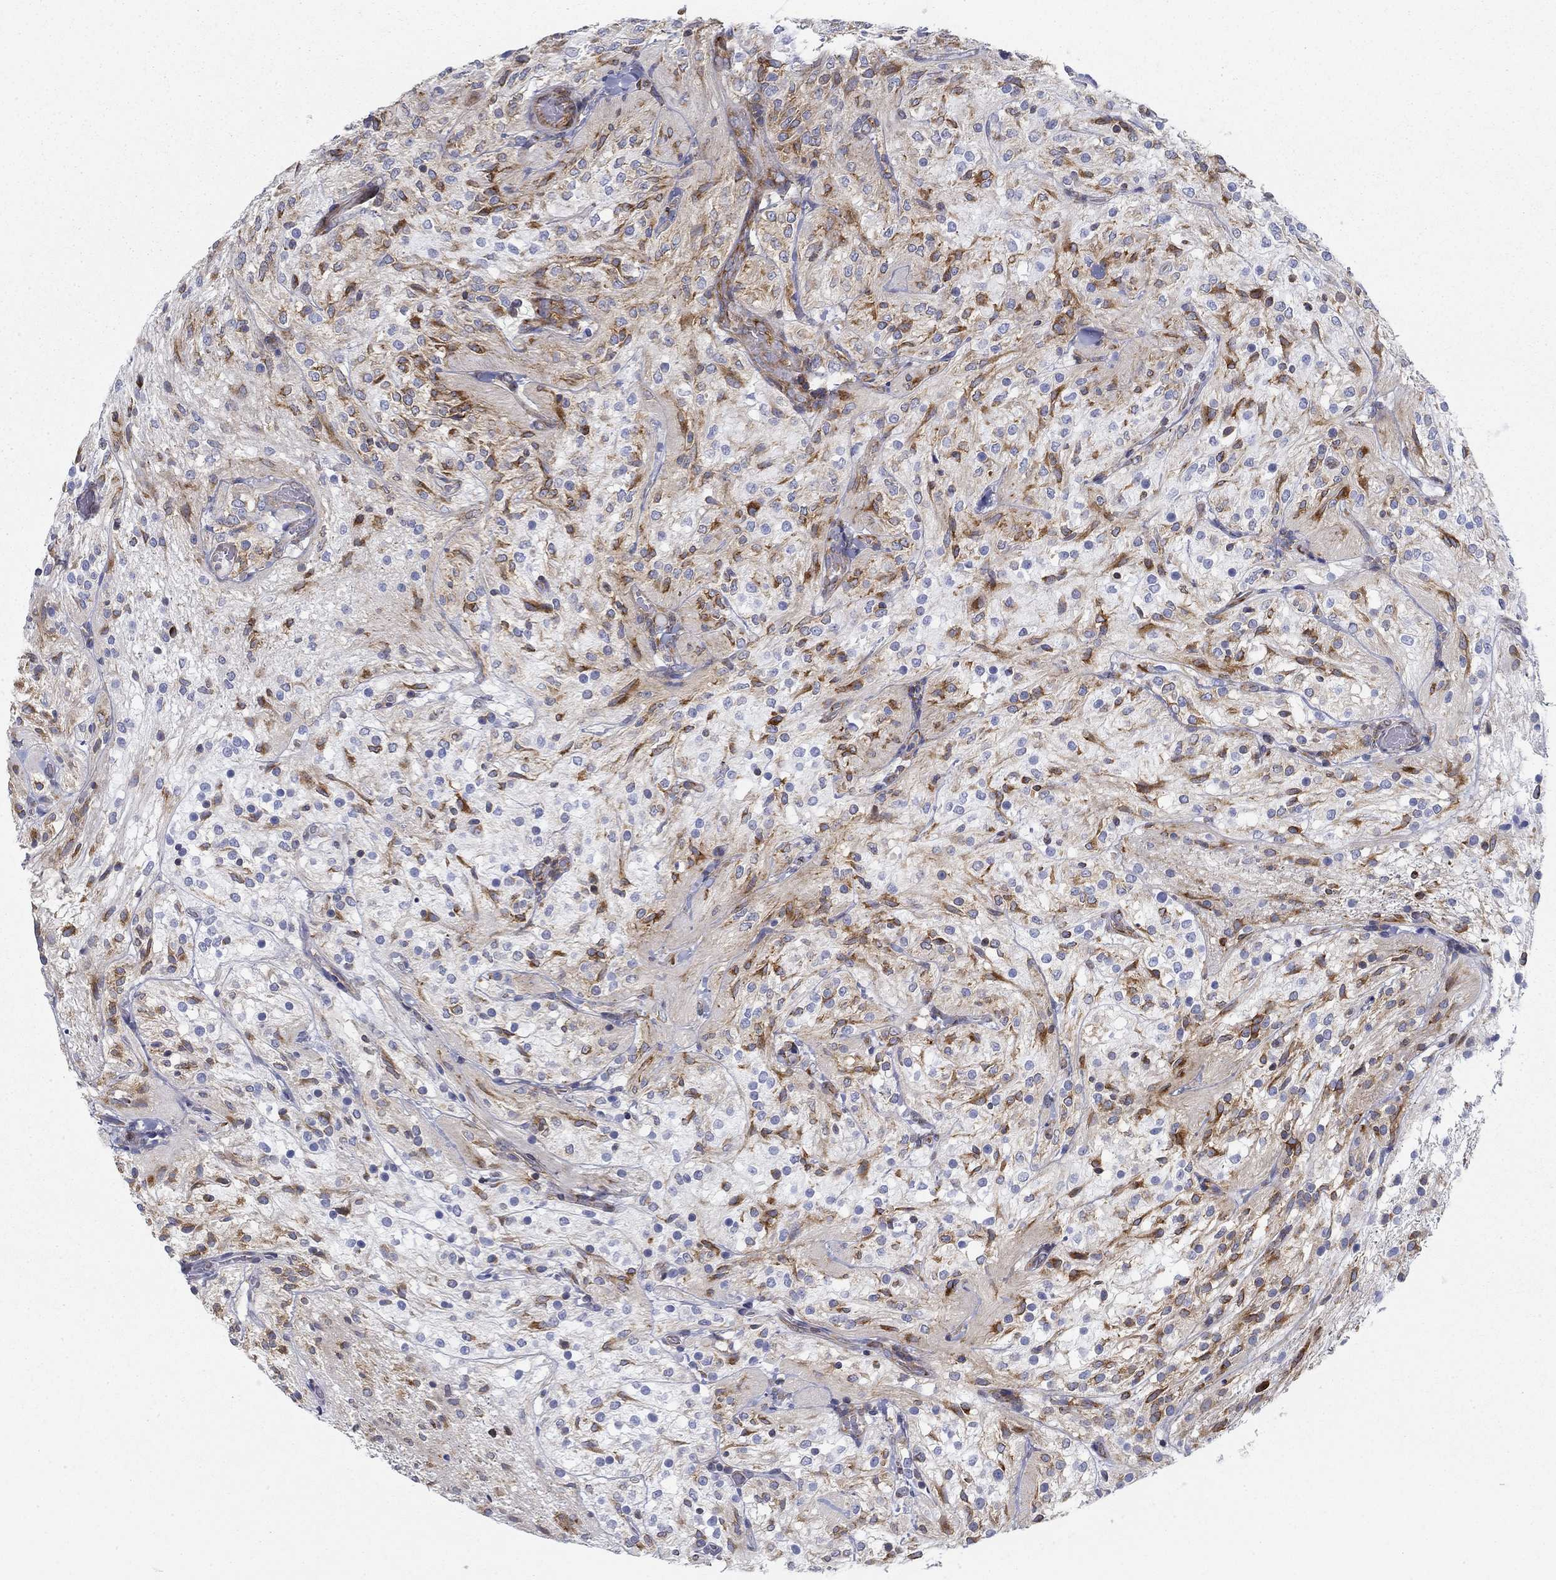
{"staining": {"intensity": "strong", "quantity": "25%-75%", "location": "cytoplasmic/membranous"}, "tissue": "glioma", "cell_type": "Tumor cells", "image_type": "cancer", "snomed": [{"axis": "morphology", "description": "Glioma, malignant, Low grade"}, {"axis": "topography", "description": "Brain"}], "caption": "The immunohistochemical stain labels strong cytoplasmic/membranous staining in tumor cells of glioma tissue.", "gene": "FXR1", "patient": {"sex": "male", "age": 3}}